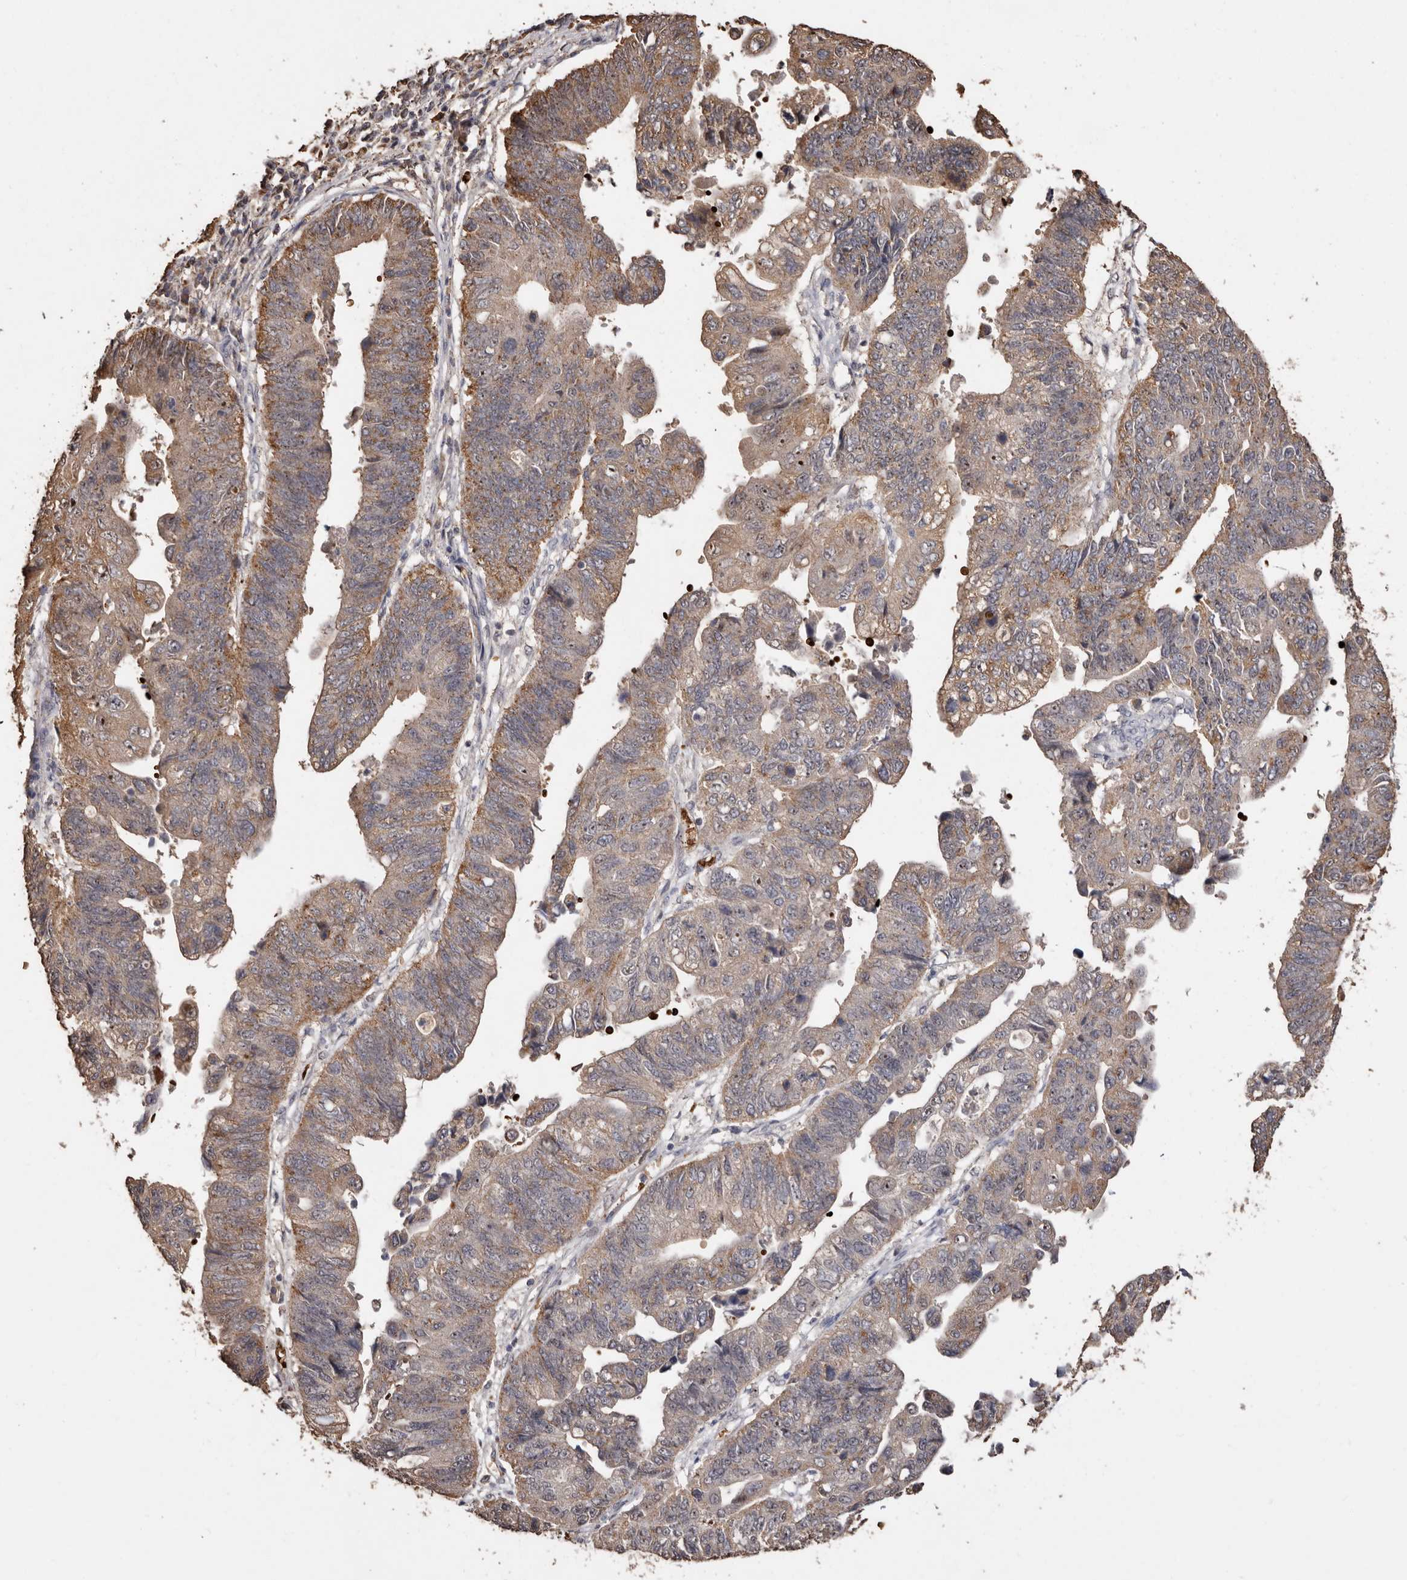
{"staining": {"intensity": "moderate", "quantity": ">75%", "location": "cytoplasmic/membranous"}, "tissue": "stomach cancer", "cell_type": "Tumor cells", "image_type": "cancer", "snomed": [{"axis": "morphology", "description": "Adenocarcinoma, NOS"}, {"axis": "topography", "description": "Stomach"}], "caption": "The photomicrograph displays staining of stomach cancer, revealing moderate cytoplasmic/membranous protein staining (brown color) within tumor cells.", "gene": "GRAMD2A", "patient": {"sex": "male", "age": 59}}